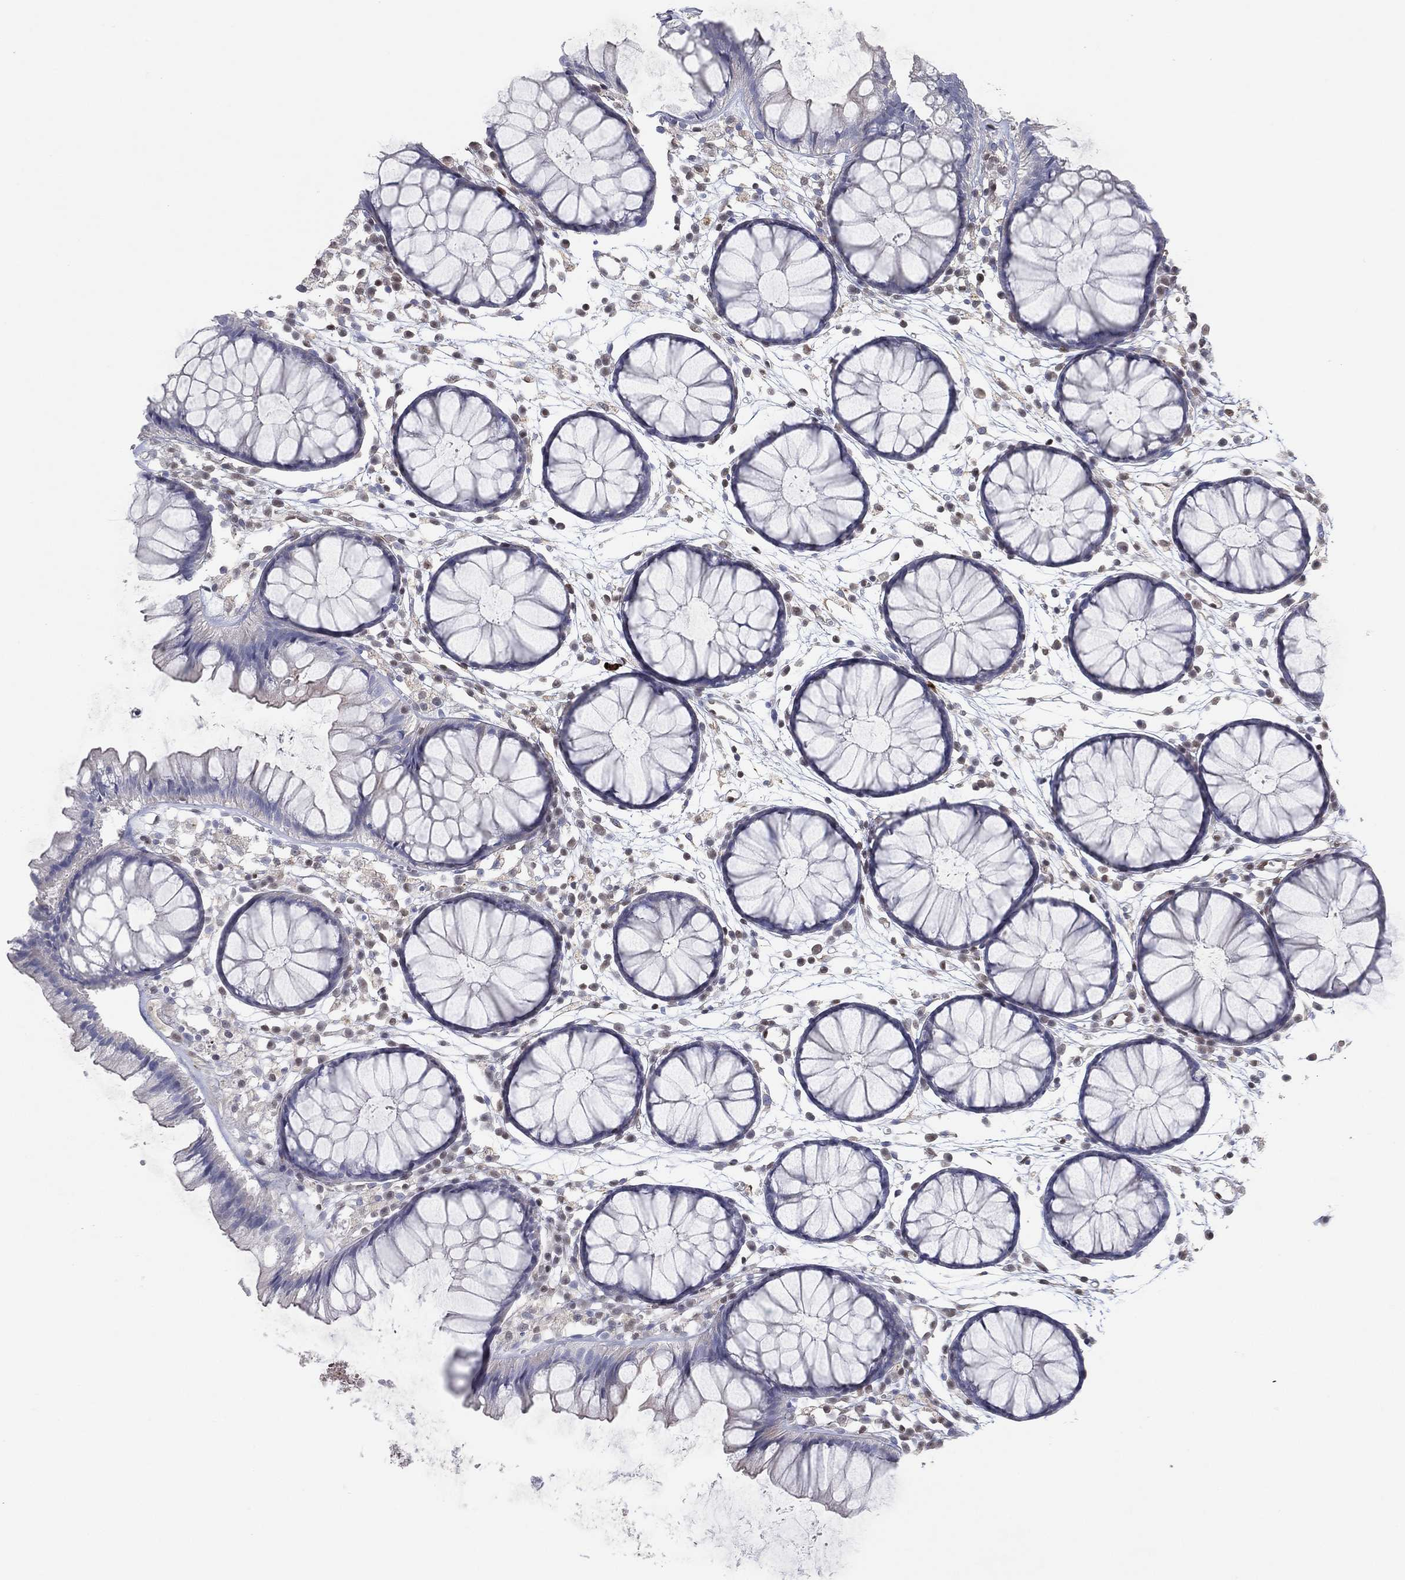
{"staining": {"intensity": "moderate", "quantity": "<25%", "location": "cytoplasmic/membranous"}, "tissue": "colon", "cell_type": "Endothelial cells", "image_type": "normal", "snomed": [{"axis": "morphology", "description": "Normal tissue, NOS"}, {"axis": "morphology", "description": "Adenocarcinoma, NOS"}, {"axis": "topography", "description": "Colon"}], "caption": "Human colon stained for a protein (brown) exhibits moderate cytoplasmic/membranous positive staining in approximately <25% of endothelial cells.", "gene": "FLI1", "patient": {"sex": "male", "age": 65}}